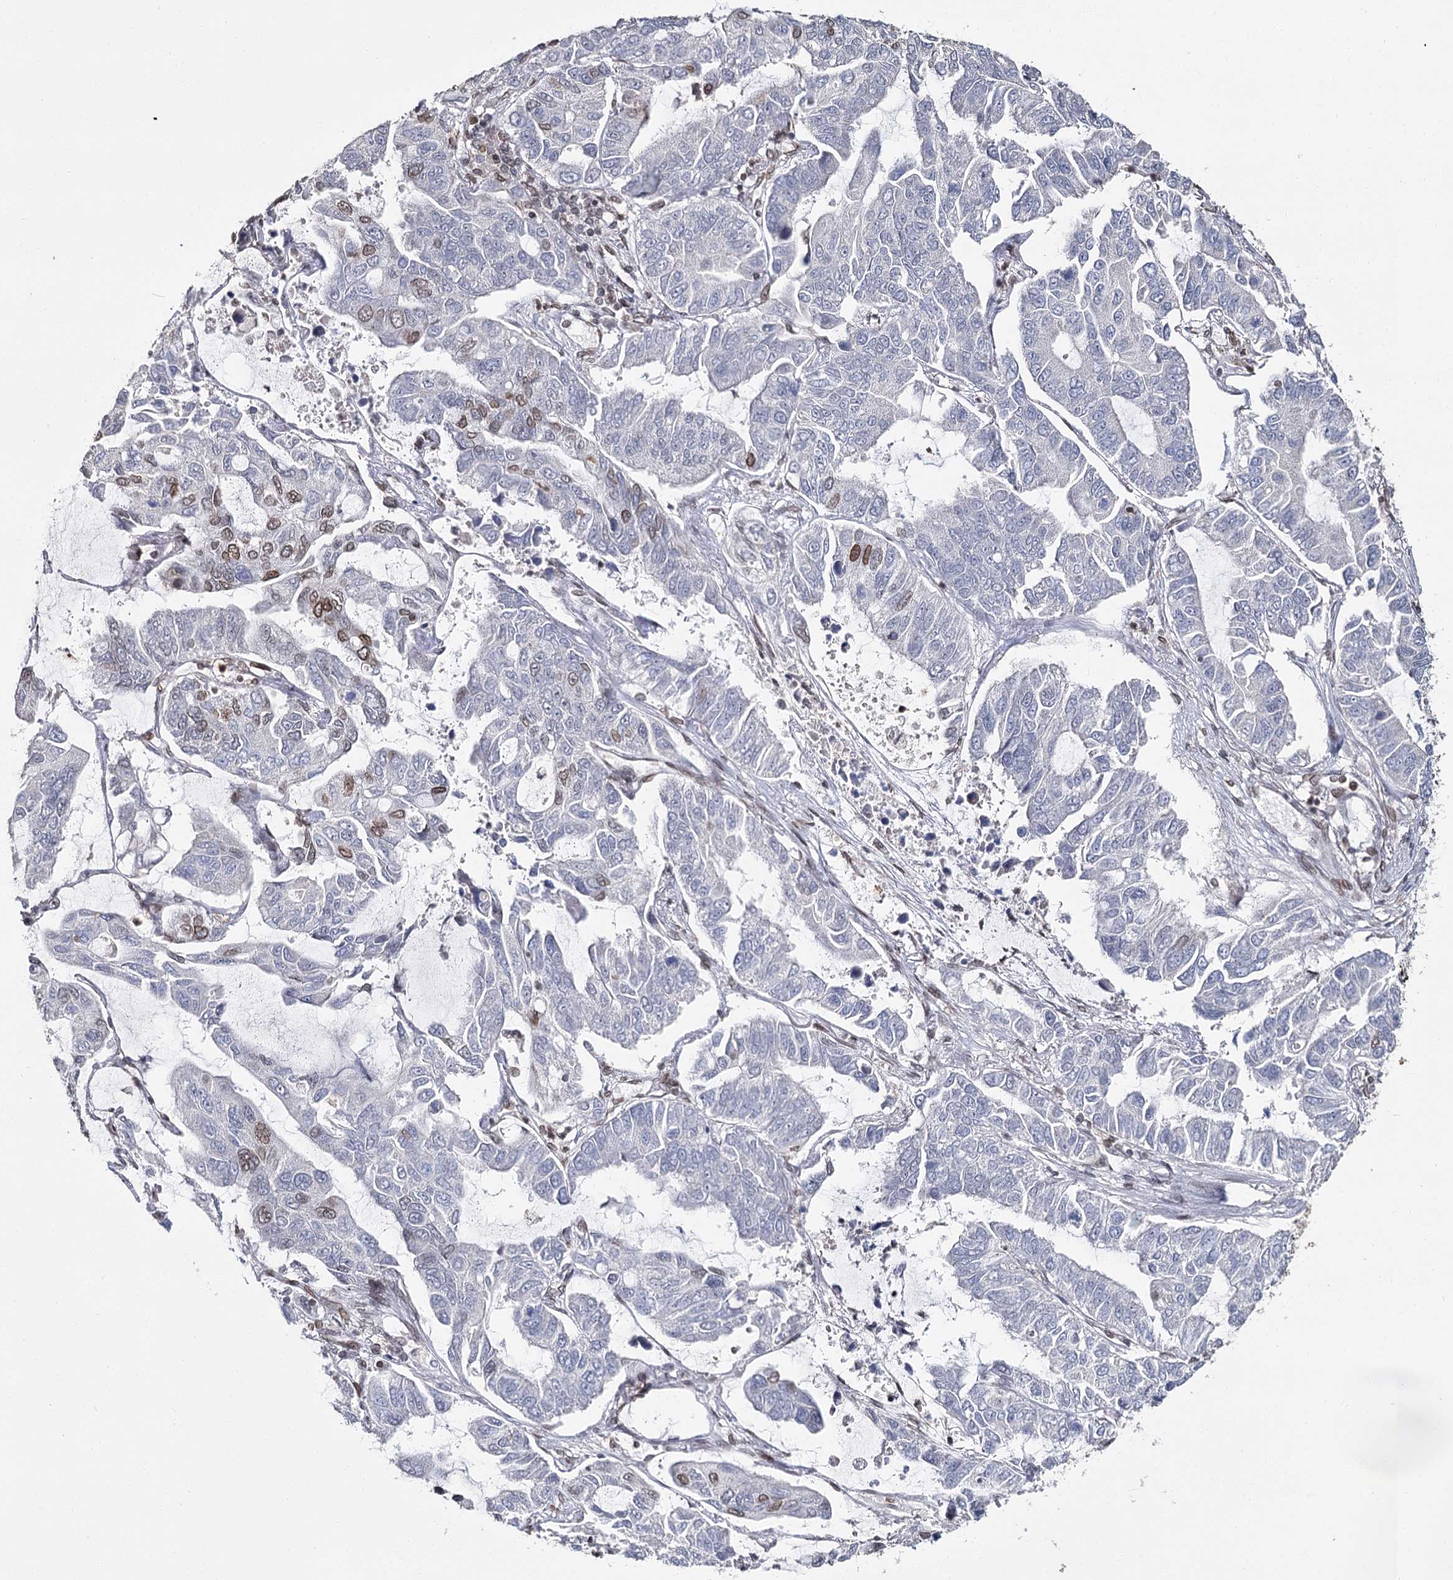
{"staining": {"intensity": "moderate", "quantity": "<25%", "location": "cytoplasmic/membranous,nuclear"}, "tissue": "lung cancer", "cell_type": "Tumor cells", "image_type": "cancer", "snomed": [{"axis": "morphology", "description": "Adenocarcinoma, NOS"}, {"axis": "topography", "description": "Lung"}], "caption": "The photomicrograph reveals immunohistochemical staining of lung adenocarcinoma. There is moderate cytoplasmic/membranous and nuclear positivity is identified in approximately <25% of tumor cells.", "gene": "KIAA0930", "patient": {"sex": "male", "age": 64}}